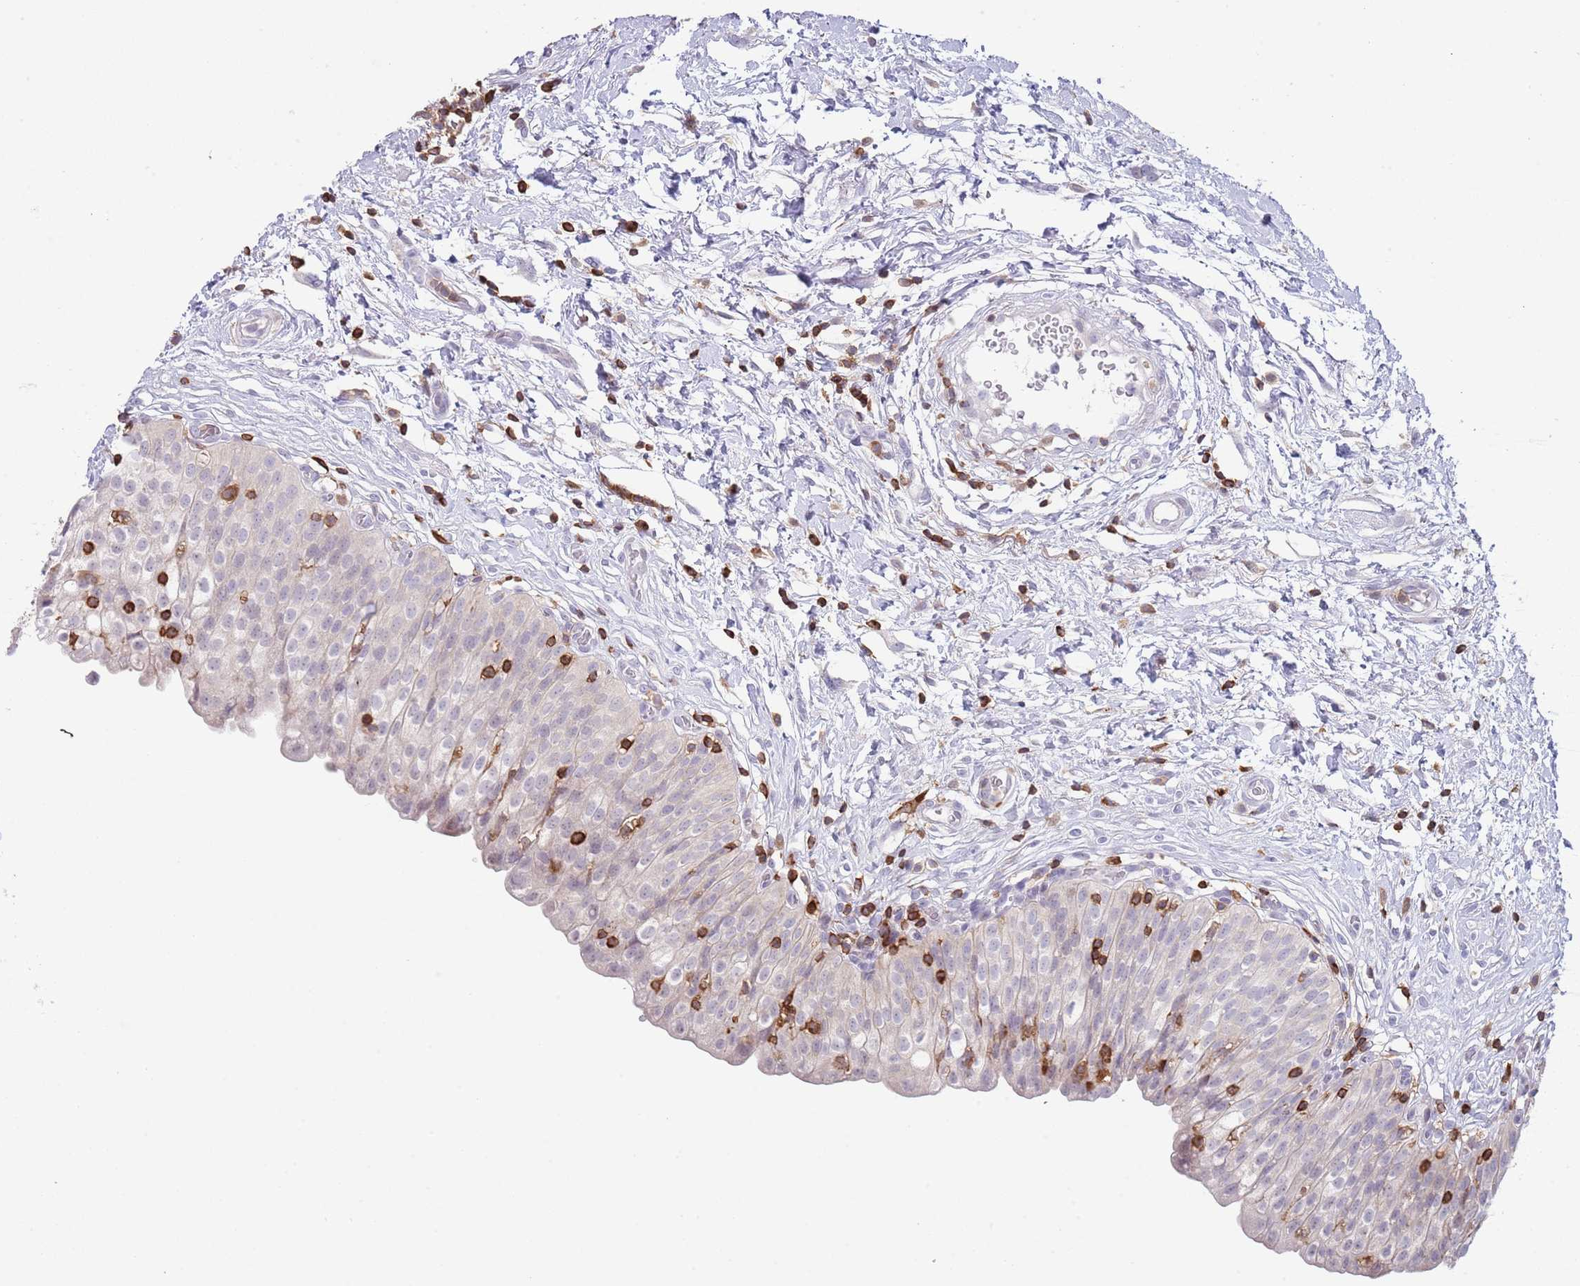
{"staining": {"intensity": "negative", "quantity": "none", "location": "none"}, "tissue": "urinary bladder", "cell_type": "Urothelial cells", "image_type": "normal", "snomed": [{"axis": "morphology", "description": "Normal tissue, NOS"}, {"axis": "topography", "description": "Urinary bladder"}], "caption": "Urinary bladder was stained to show a protein in brown. There is no significant staining in urothelial cells. (DAB immunohistochemistry, high magnification).", "gene": "LPXN", "patient": {"sex": "male", "age": 55}}